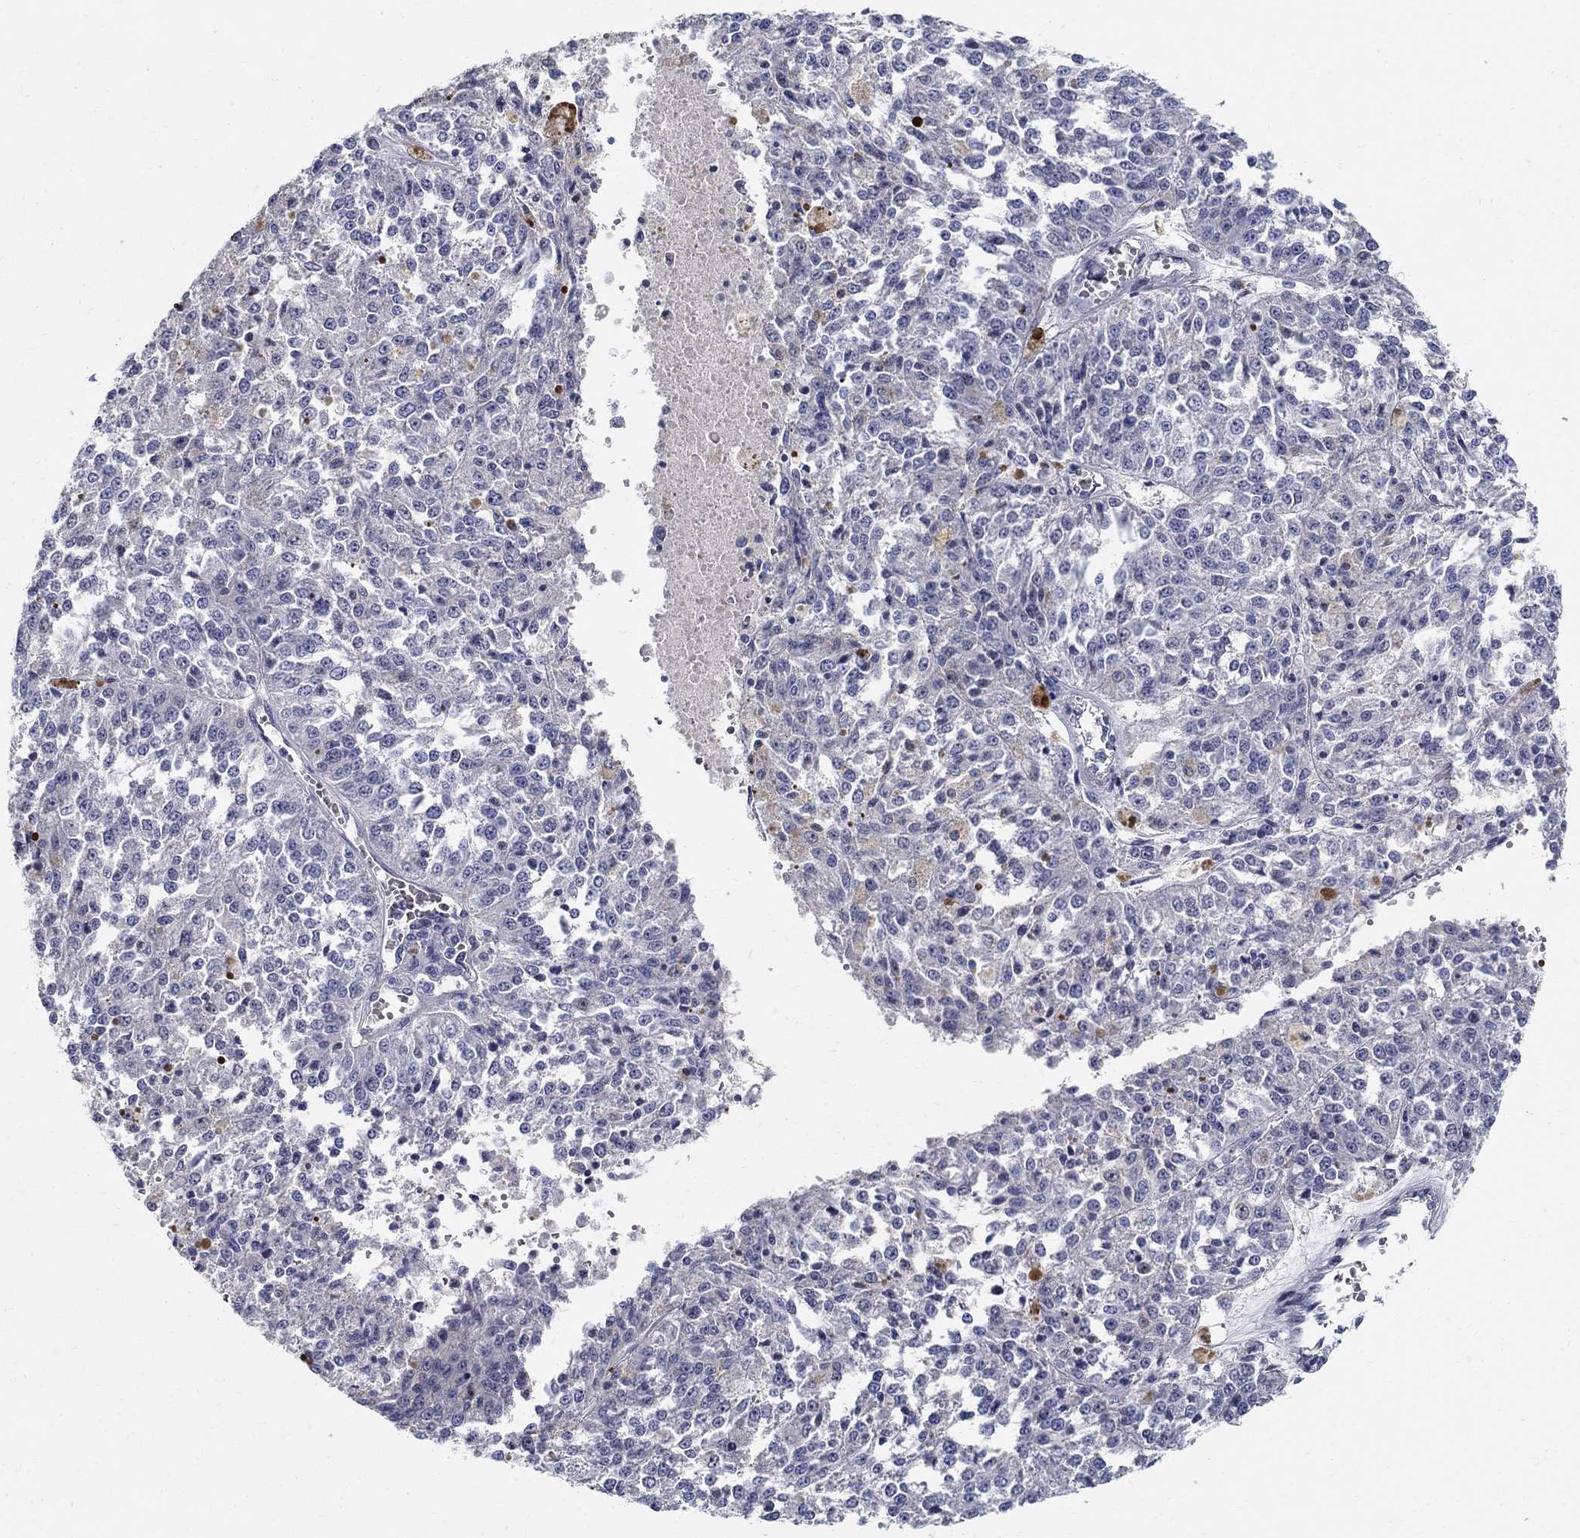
{"staining": {"intensity": "strong", "quantity": "<25%", "location": "nuclear"}, "tissue": "melanoma", "cell_type": "Tumor cells", "image_type": "cancer", "snomed": [{"axis": "morphology", "description": "Malignant melanoma, Metastatic site"}, {"axis": "topography", "description": "Lymph node"}], "caption": "Tumor cells display strong nuclear expression in about <25% of cells in melanoma. Using DAB (brown) and hematoxylin (blue) stains, captured at high magnification using brightfield microscopy.", "gene": "C16orf46", "patient": {"sex": "female", "age": 64}}